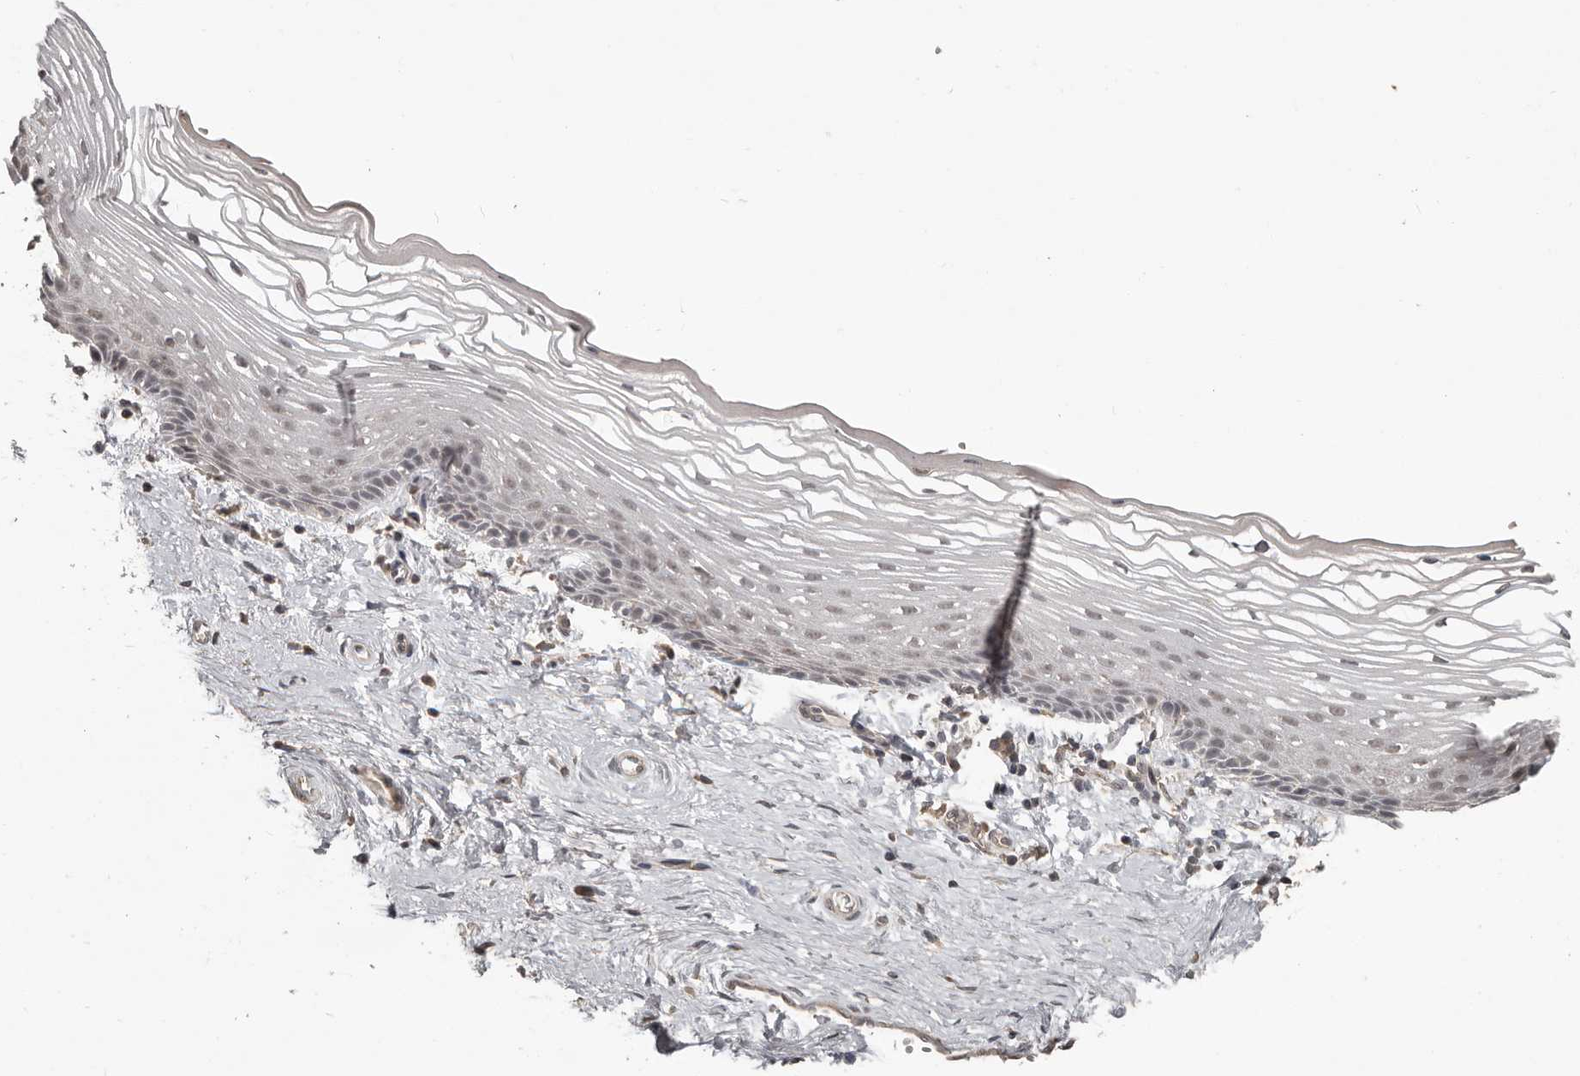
{"staining": {"intensity": "weak", "quantity": "<25%", "location": "nuclear"}, "tissue": "vagina", "cell_type": "Squamous epithelial cells", "image_type": "normal", "snomed": [{"axis": "morphology", "description": "Normal tissue, NOS"}, {"axis": "topography", "description": "Vagina"}], "caption": "This is an immunohistochemistry (IHC) photomicrograph of benign vagina. There is no staining in squamous epithelial cells.", "gene": "ZFP14", "patient": {"sex": "female", "age": 46}}